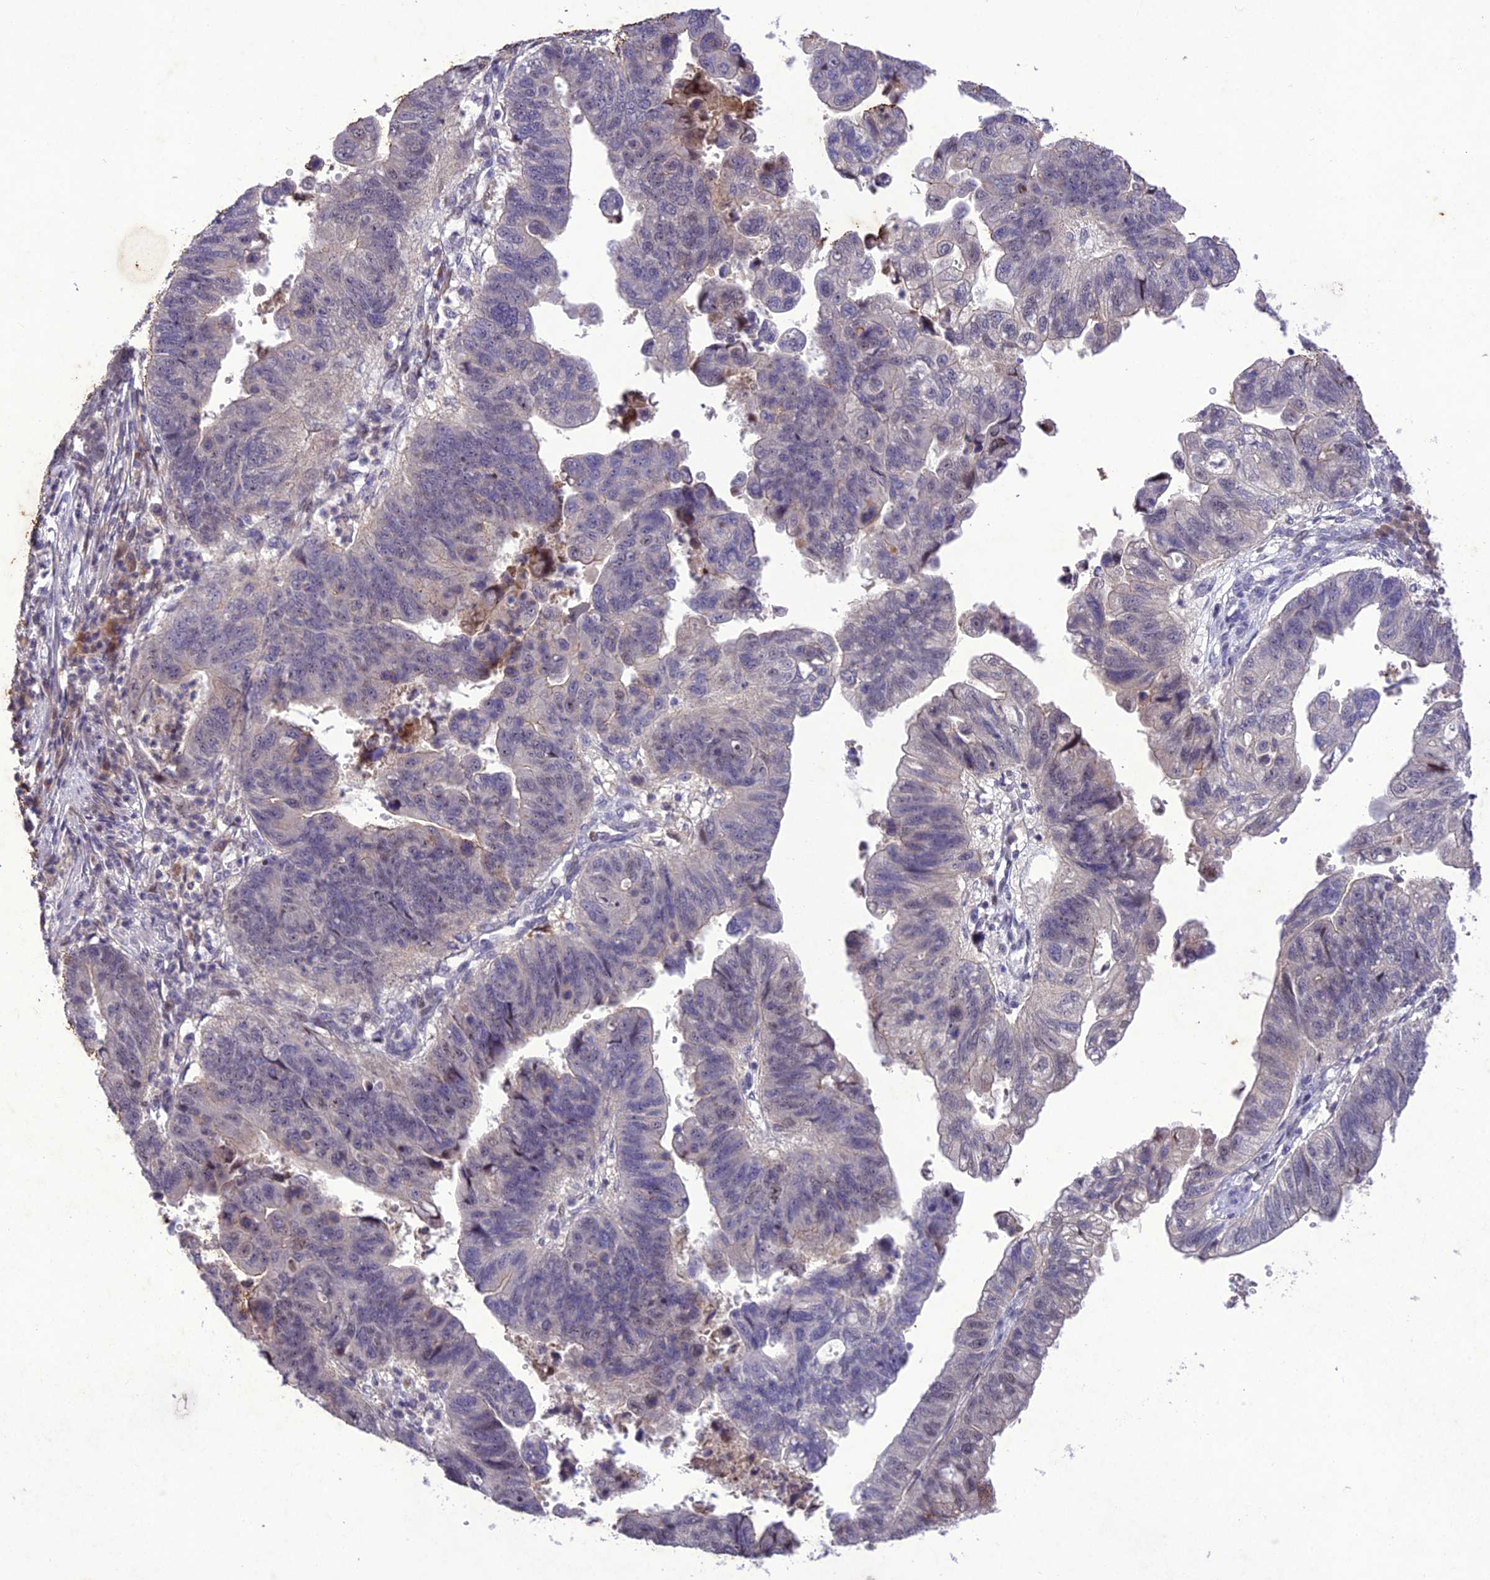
{"staining": {"intensity": "negative", "quantity": "none", "location": "none"}, "tissue": "stomach cancer", "cell_type": "Tumor cells", "image_type": "cancer", "snomed": [{"axis": "morphology", "description": "Adenocarcinoma, NOS"}, {"axis": "topography", "description": "Stomach"}], "caption": "Protein analysis of stomach adenocarcinoma shows no significant expression in tumor cells.", "gene": "ANKRD52", "patient": {"sex": "male", "age": 59}}